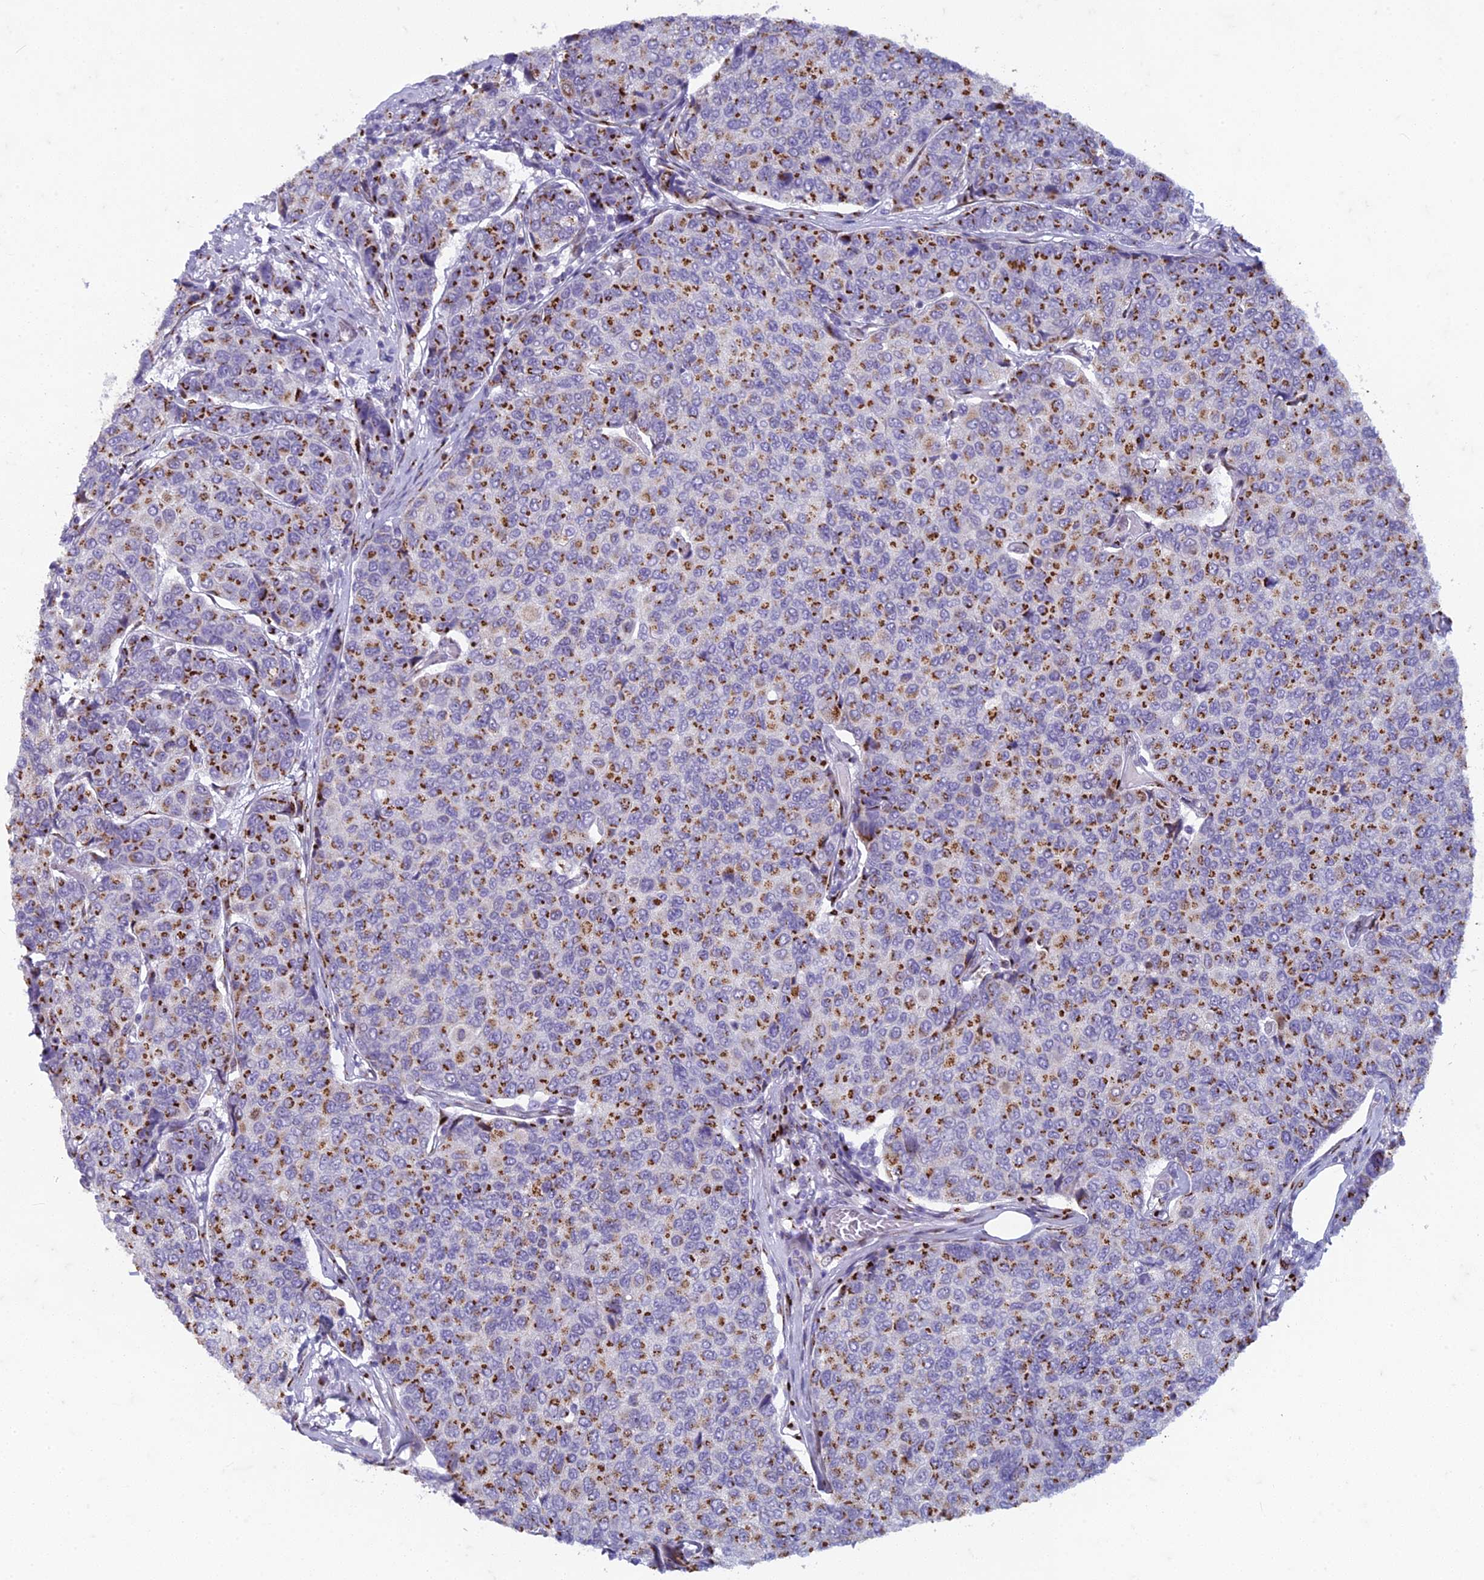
{"staining": {"intensity": "strong", "quantity": ">75%", "location": "cytoplasmic/membranous"}, "tissue": "breast cancer", "cell_type": "Tumor cells", "image_type": "cancer", "snomed": [{"axis": "morphology", "description": "Duct carcinoma"}, {"axis": "topography", "description": "Breast"}], "caption": "The photomicrograph exhibits a brown stain indicating the presence of a protein in the cytoplasmic/membranous of tumor cells in breast cancer. The staining was performed using DAB (3,3'-diaminobenzidine) to visualize the protein expression in brown, while the nuclei were stained in blue with hematoxylin (Magnification: 20x).", "gene": "FAM3C", "patient": {"sex": "female", "age": 55}}